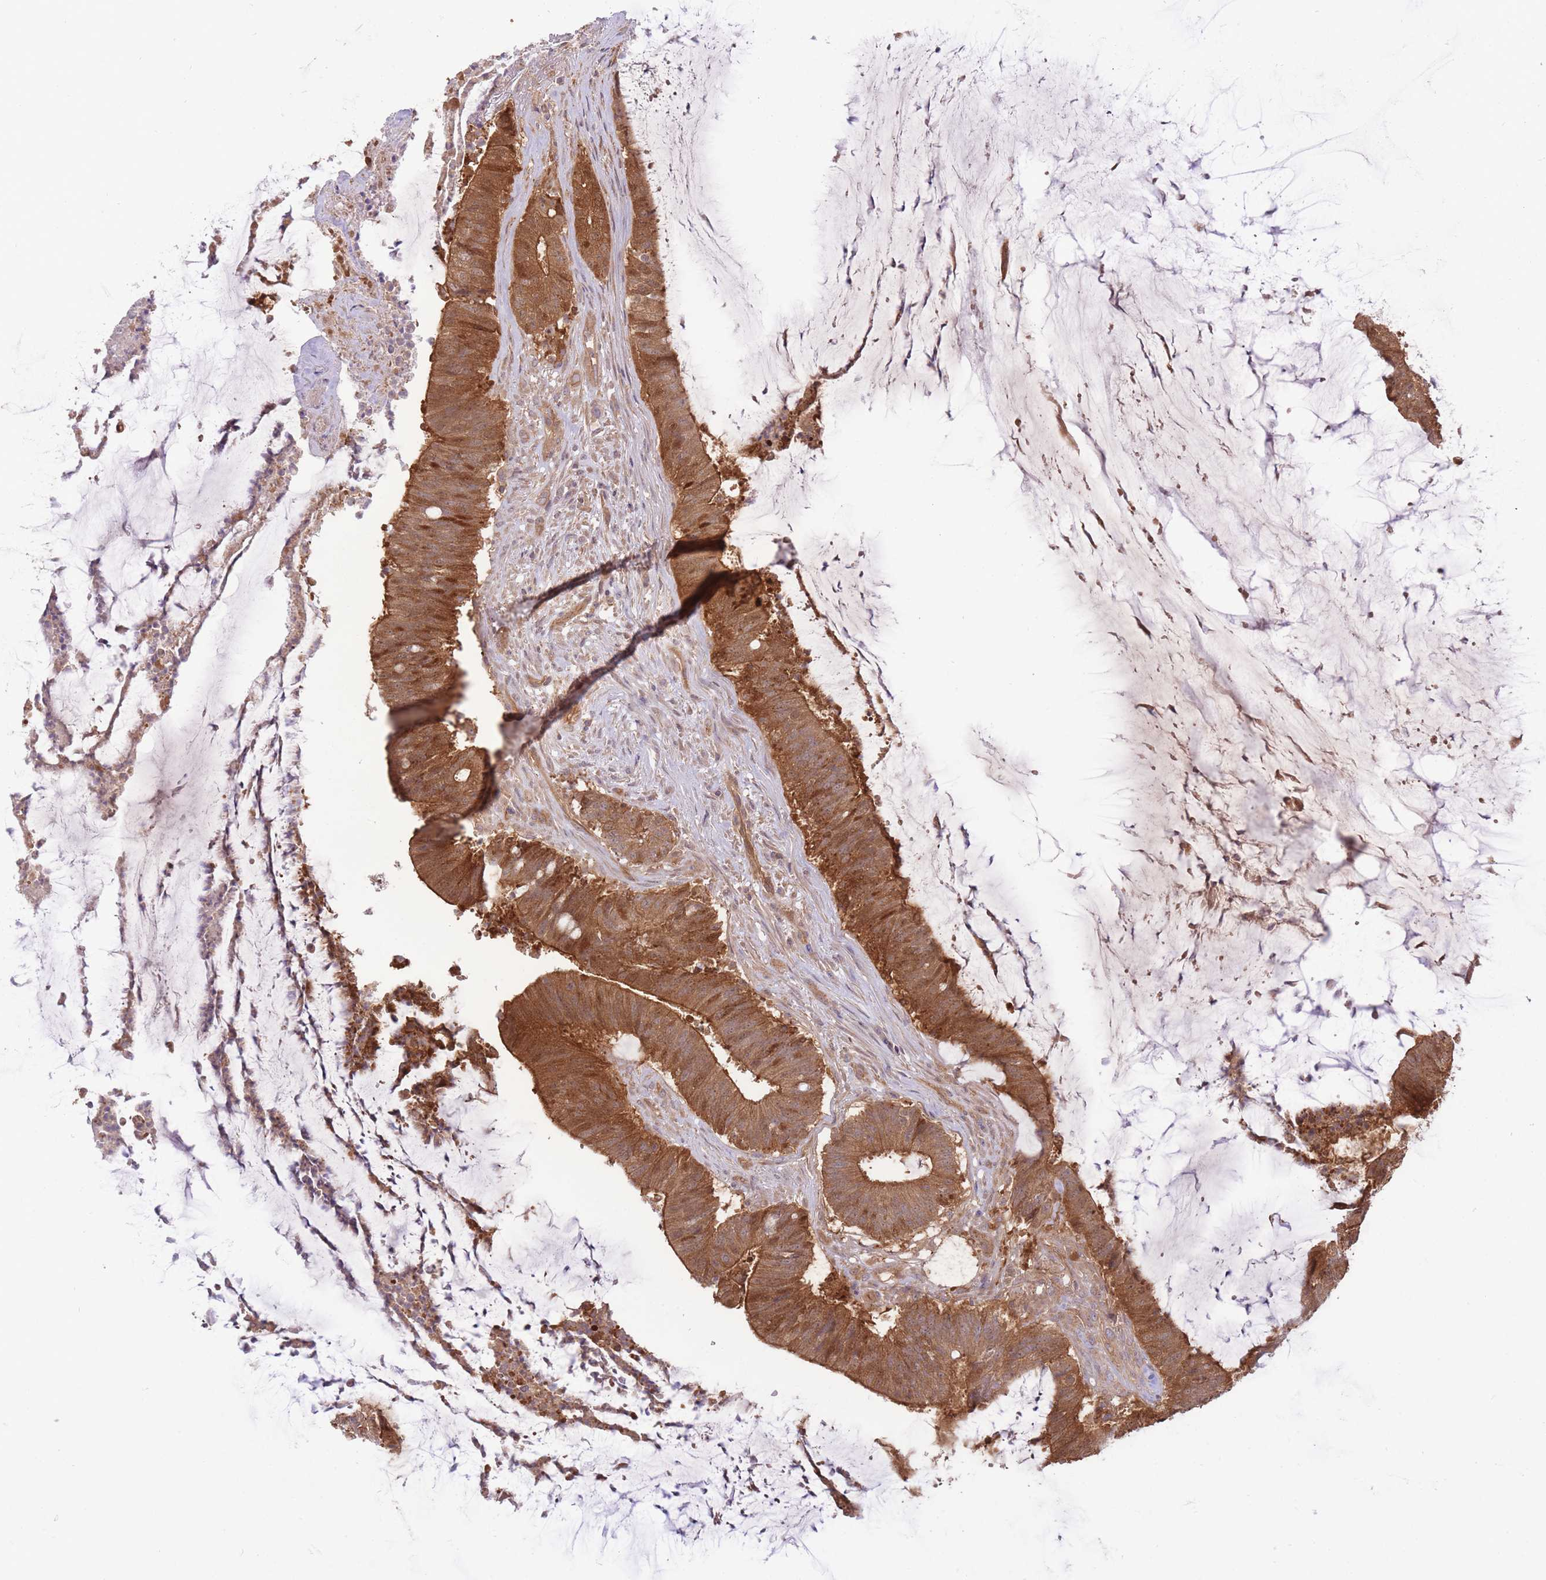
{"staining": {"intensity": "strong", "quantity": ">75%", "location": "cytoplasmic/membranous"}, "tissue": "colorectal cancer", "cell_type": "Tumor cells", "image_type": "cancer", "snomed": [{"axis": "morphology", "description": "Adenocarcinoma, NOS"}, {"axis": "topography", "description": "Colon"}], "caption": "High-magnification brightfield microscopy of adenocarcinoma (colorectal) stained with DAB (3,3'-diaminobenzidine) (brown) and counterstained with hematoxylin (blue). tumor cells exhibit strong cytoplasmic/membranous positivity is identified in approximately>75% of cells. Ihc stains the protein of interest in brown and the nuclei are stained blue.", "gene": "PREP", "patient": {"sex": "female", "age": 43}}